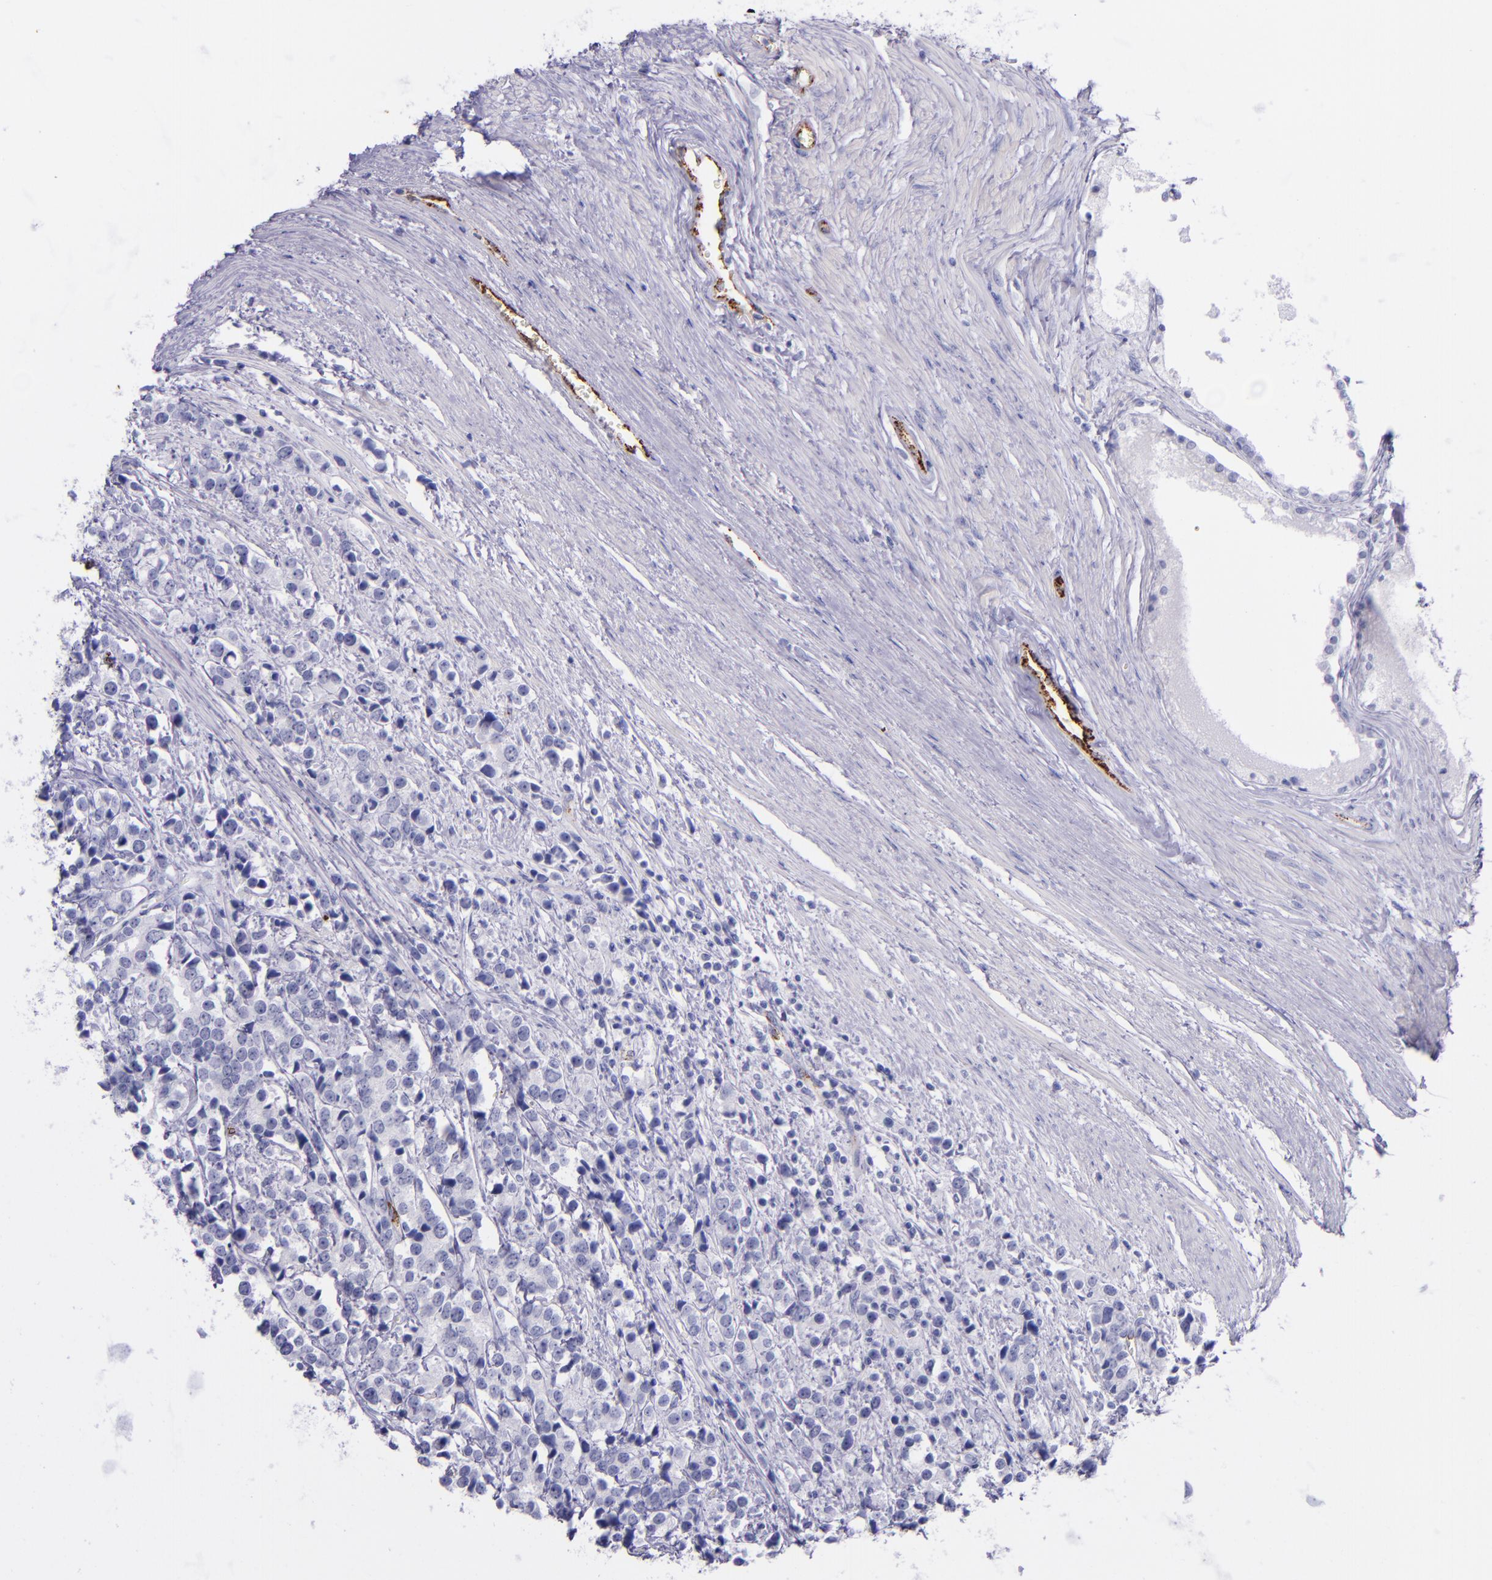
{"staining": {"intensity": "negative", "quantity": "none", "location": "none"}, "tissue": "prostate cancer", "cell_type": "Tumor cells", "image_type": "cancer", "snomed": [{"axis": "morphology", "description": "Adenocarcinoma, High grade"}, {"axis": "topography", "description": "Prostate"}], "caption": "Immunohistochemical staining of prostate adenocarcinoma (high-grade) demonstrates no significant staining in tumor cells.", "gene": "SELE", "patient": {"sex": "male", "age": 71}}